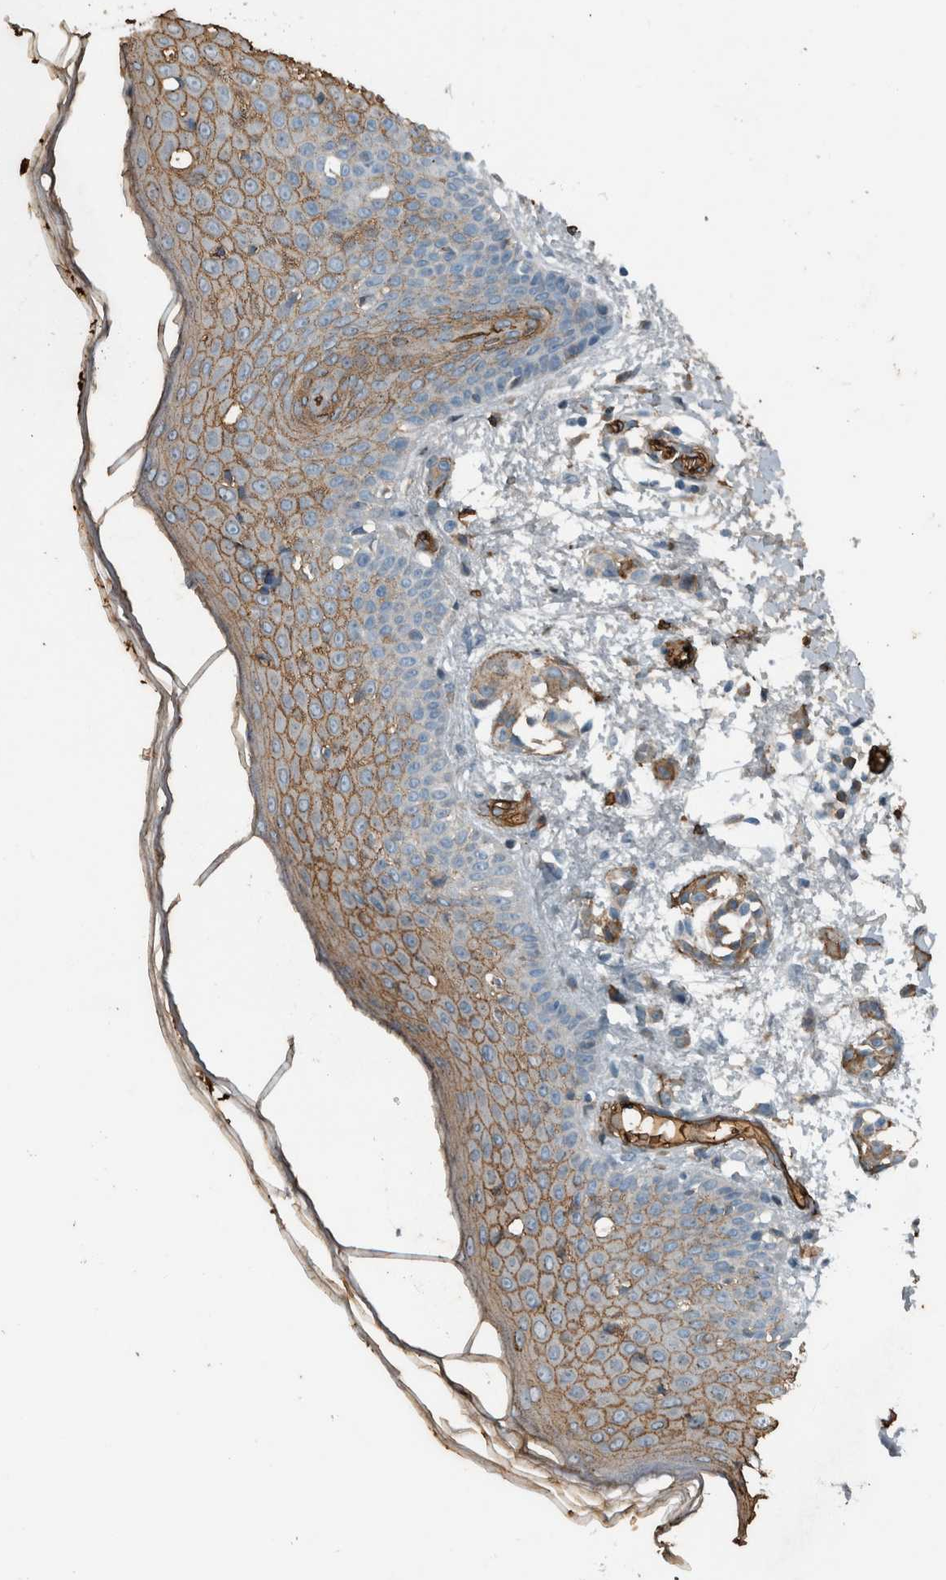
{"staining": {"intensity": "moderate", "quantity": ">75%", "location": "cytoplasmic/membranous"}, "tissue": "skin", "cell_type": "Fibroblasts", "image_type": "normal", "snomed": [{"axis": "morphology", "description": "Normal tissue, NOS"}, {"axis": "morphology", "description": "Inflammation, NOS"}, {"axis": "topography", "description": "Skin"}], "caption": "Moderate cytoplasmic/membranous protein staining is identified in about >75% of fibroblasts in skin. (brown staining indicates protein expression, while blue staining denotes nuclei).", "gene": "LBP", "patient": {"sex": "female", "age": 44}}